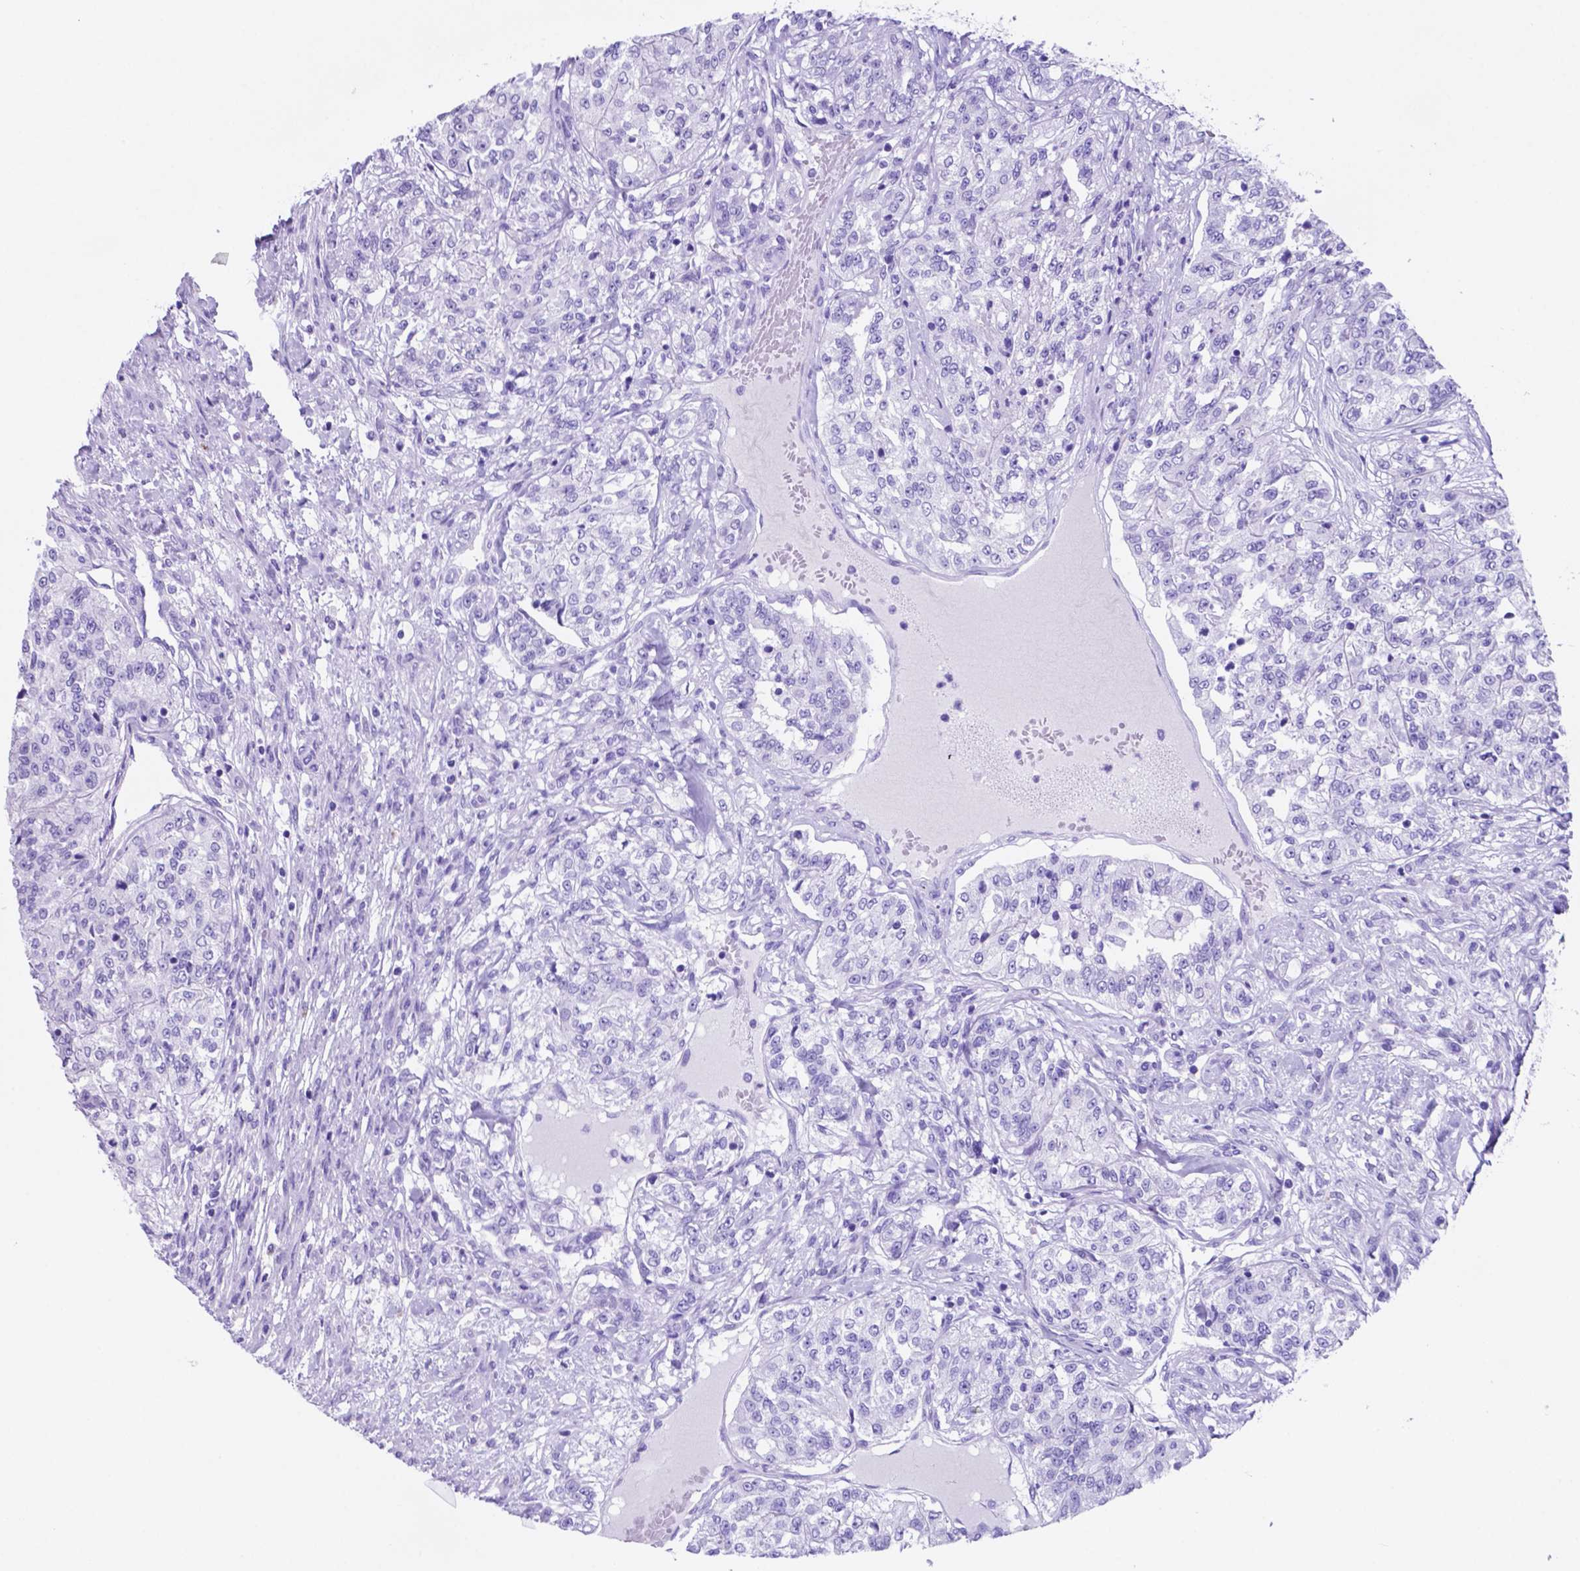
{"staining": {"intensity": "negative", "quantity": "none", "location": "none"}, "tissue": "renal cancer", "cell_type": "Tumor cells", "image_type": "cancer", "snomed": [{"axis": "morphology", "description": "Adenocarcinoma, NOS"}, {"axis": "topography", "description": "Kidney"}], "caption": "The image displays no staining of tumor cells in renal cancer (adenocarcinoma).", "gene": "DNAAF8", "patient": {"sex": "female", "age": 63}}